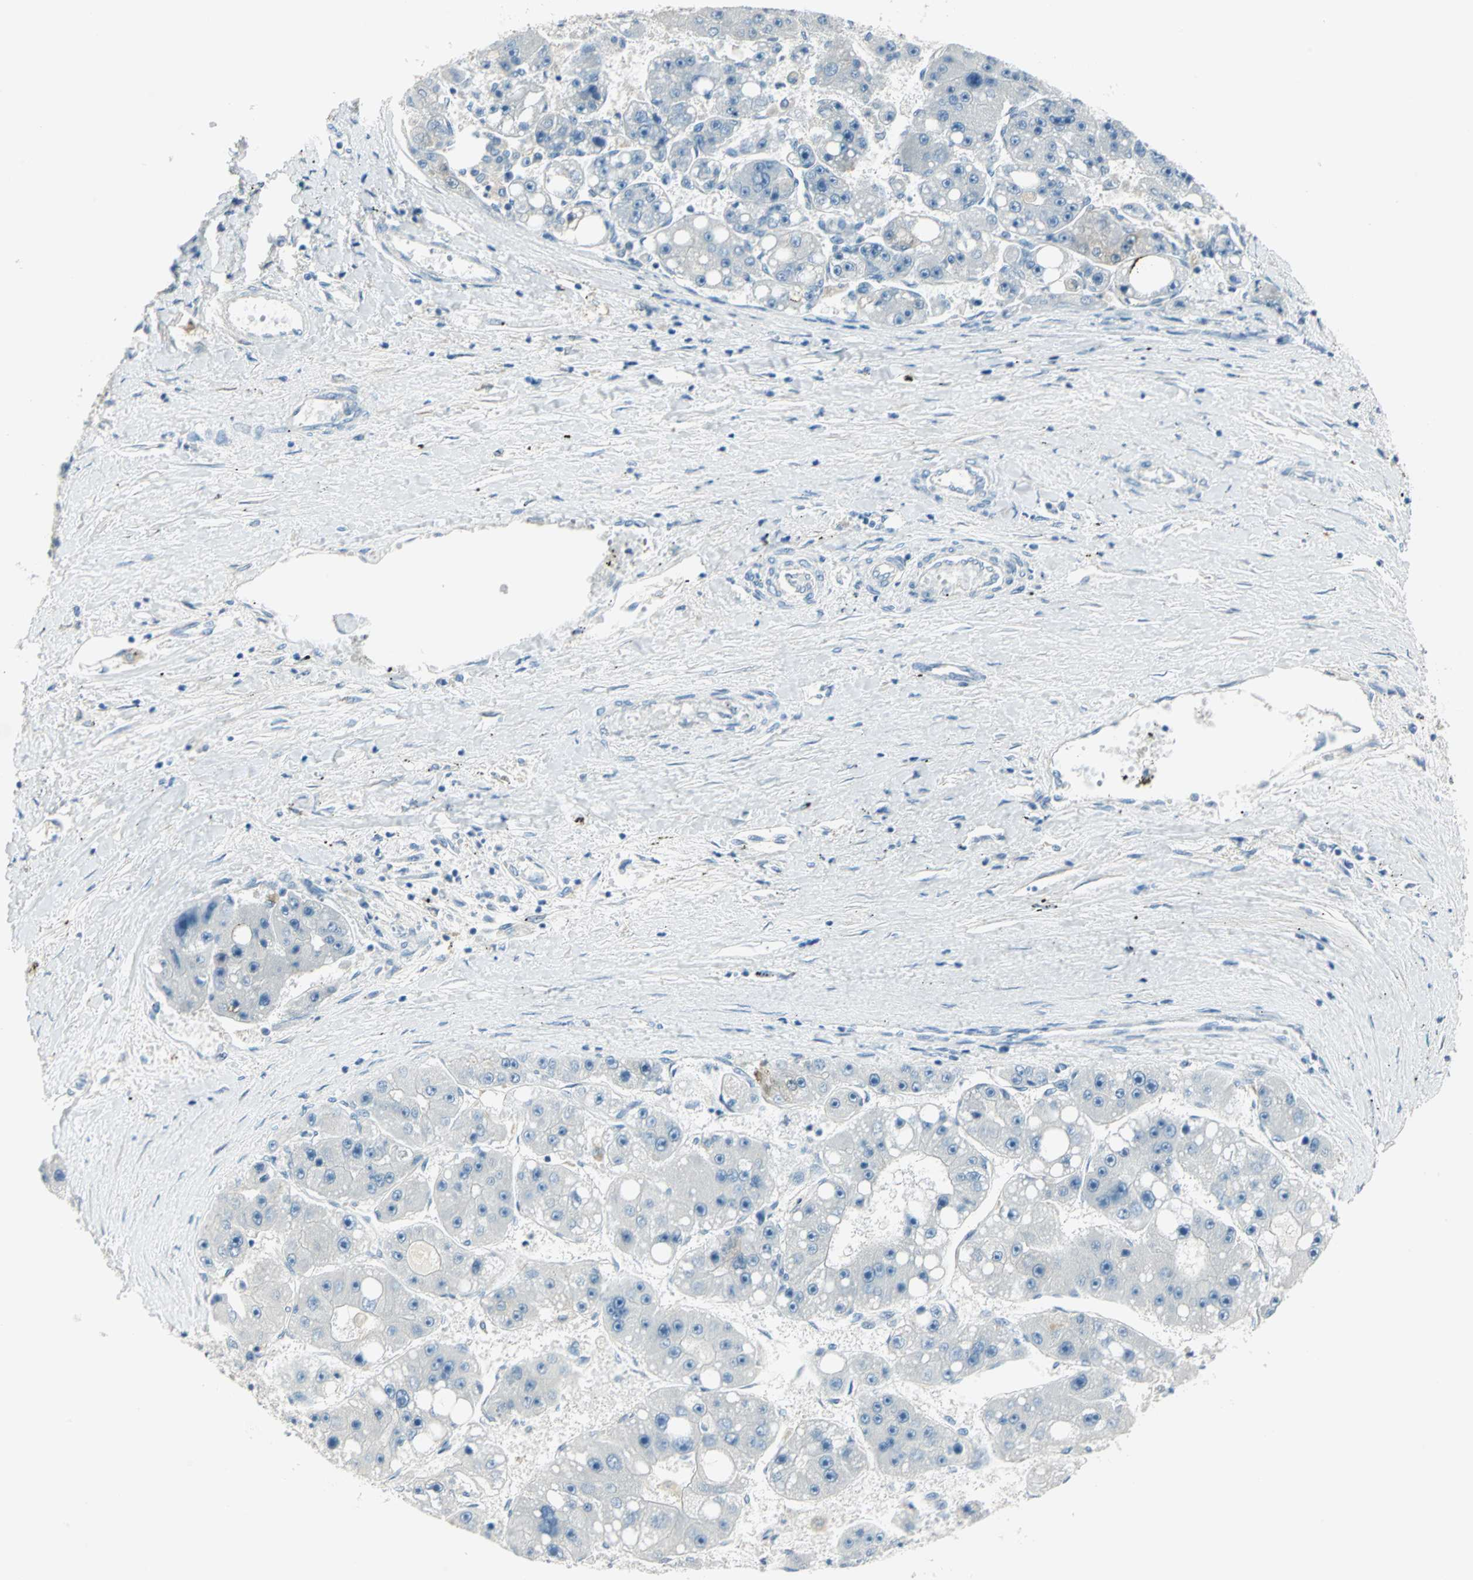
{"staining": {"intensity": "weak", "quantity": "<25%", "location": "cytoplasmic/membranous"}, "tissue": "liver cancer", "cell_type": "Tumor cells", "image_type": "cancer", "snomed": [{"axis": "morphology", "description": "Carcinoma, Hepatocellular, NOS"}, {"axis": "topography", "description": "Liver"}], "caption": "This photomicrograph is of liver cancer stained with immunohistochemistry (IHC) to label a protein in brown with the nuclei are counter-stained blue. There is no expression in tumor cells.", "gene": "UCHL1", "patient": {"sex": "female", "age": 61}}